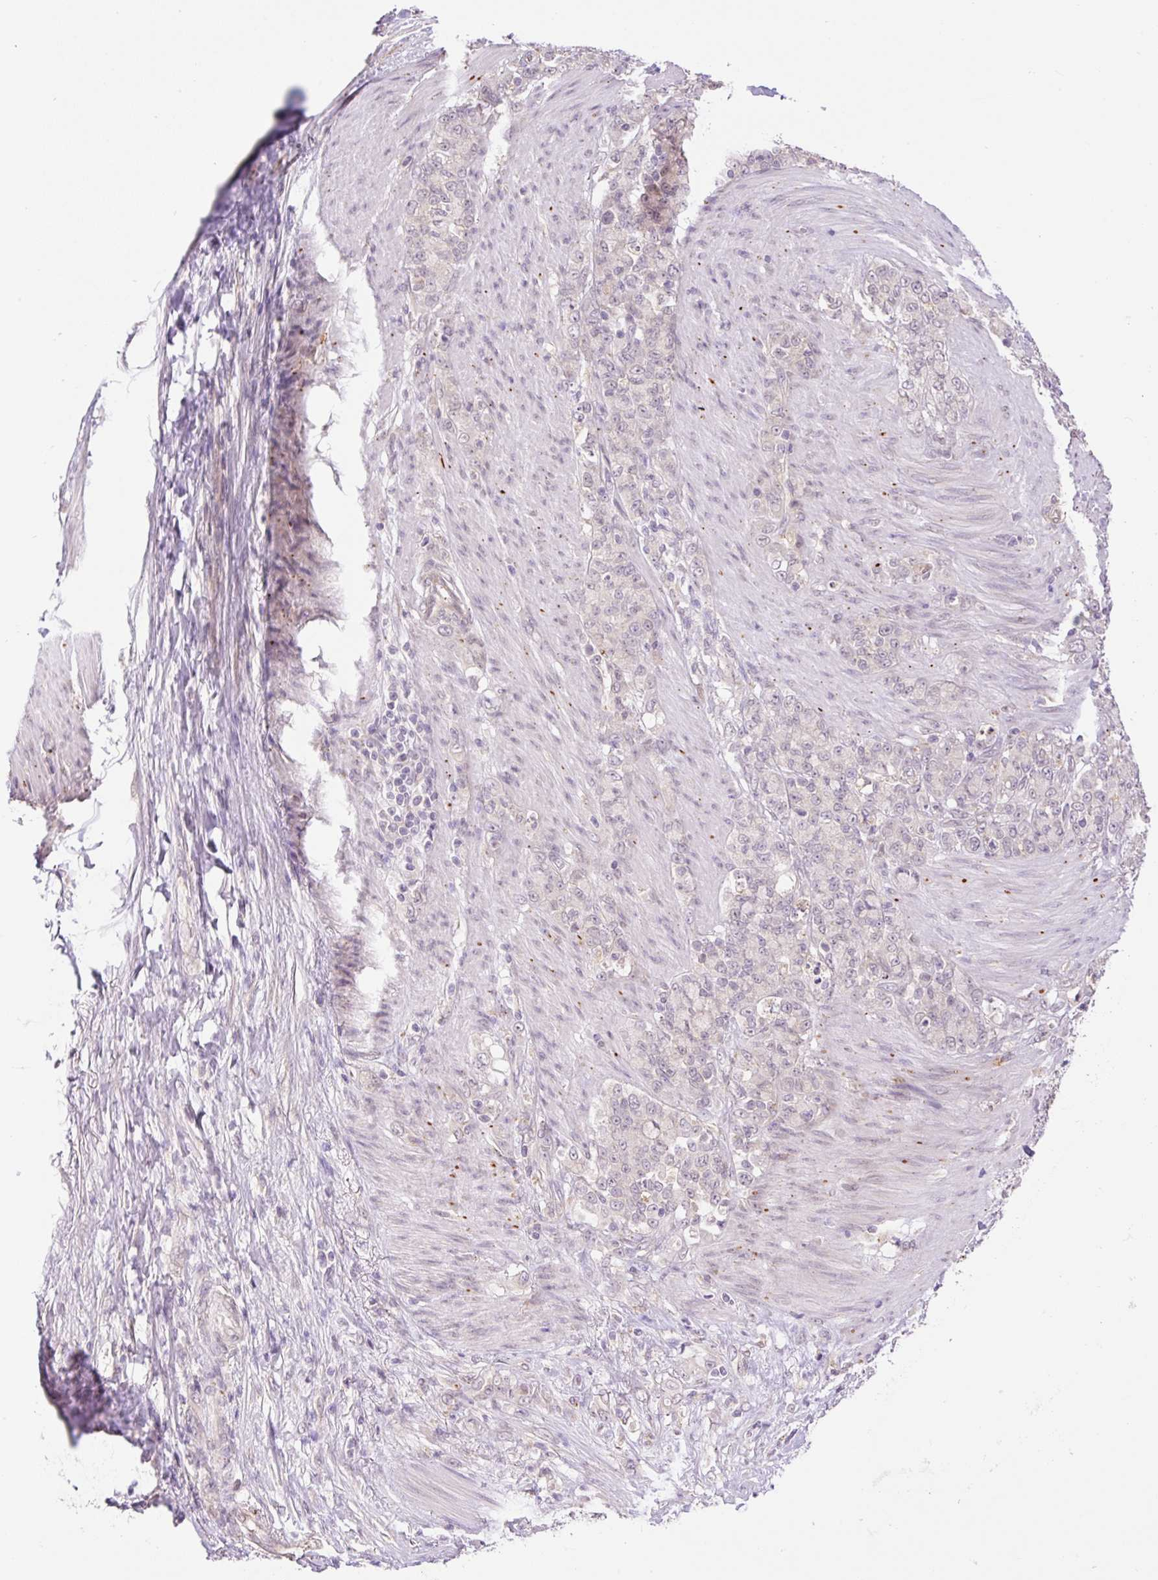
{"staining": {"intensity": "negative", "quantity": "none", "location": "none"}, "tissue": "stomach cancer", "cell_type": "Tumor cells", "image_type": "cancer", "snomed": [{"axis": "morphology", "description": "Adenocarcinoma, NOS"}, {"axis": "topography", "description": "Stomach"}], "caption": "Protein analysis of adenocarcinoma (stomach) demonstrates no significant positivity in tumor cells.", "gene": "HABP4", "patient": {"sex": "female", "age": 79}}